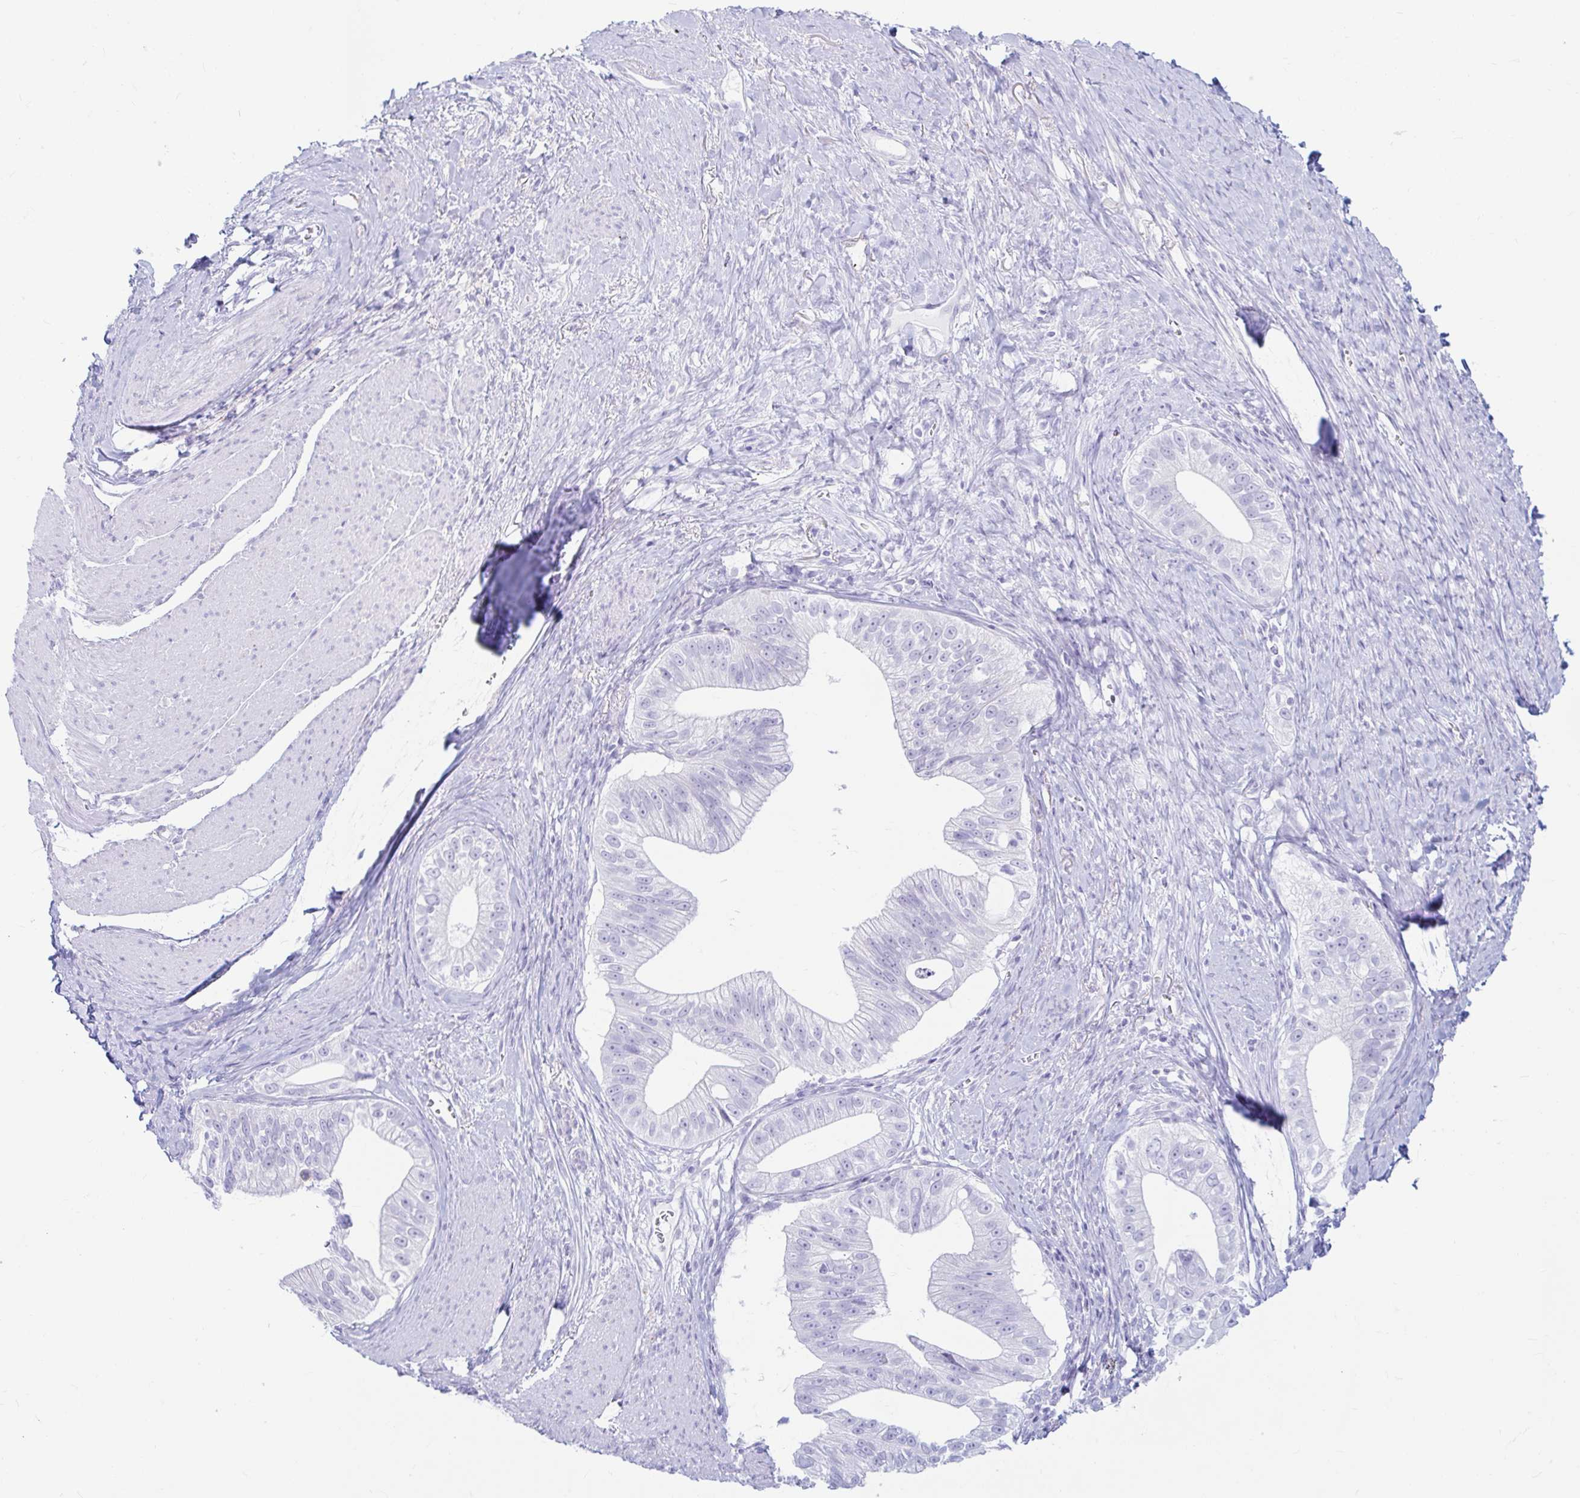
{"staining": {"intensity": "negative", "quantity": "none", "location": "none"}, "tissue": "pancreatic cancer", "cell_type": "Tumor cells", "image_type": "cancer", "snomed": [{"axis": "morphology", "description": "Adenocarcinoma, NOS"}, {"axis": "topography", "description": "Pancreas"}], "caption": "Immunohistochemical staining of human adenocarcinoma (pancreatic) reveals no significant positivity in tumor cells.", "gene": "ERICH6", "patient": {"sex": "male", "age": 70}}